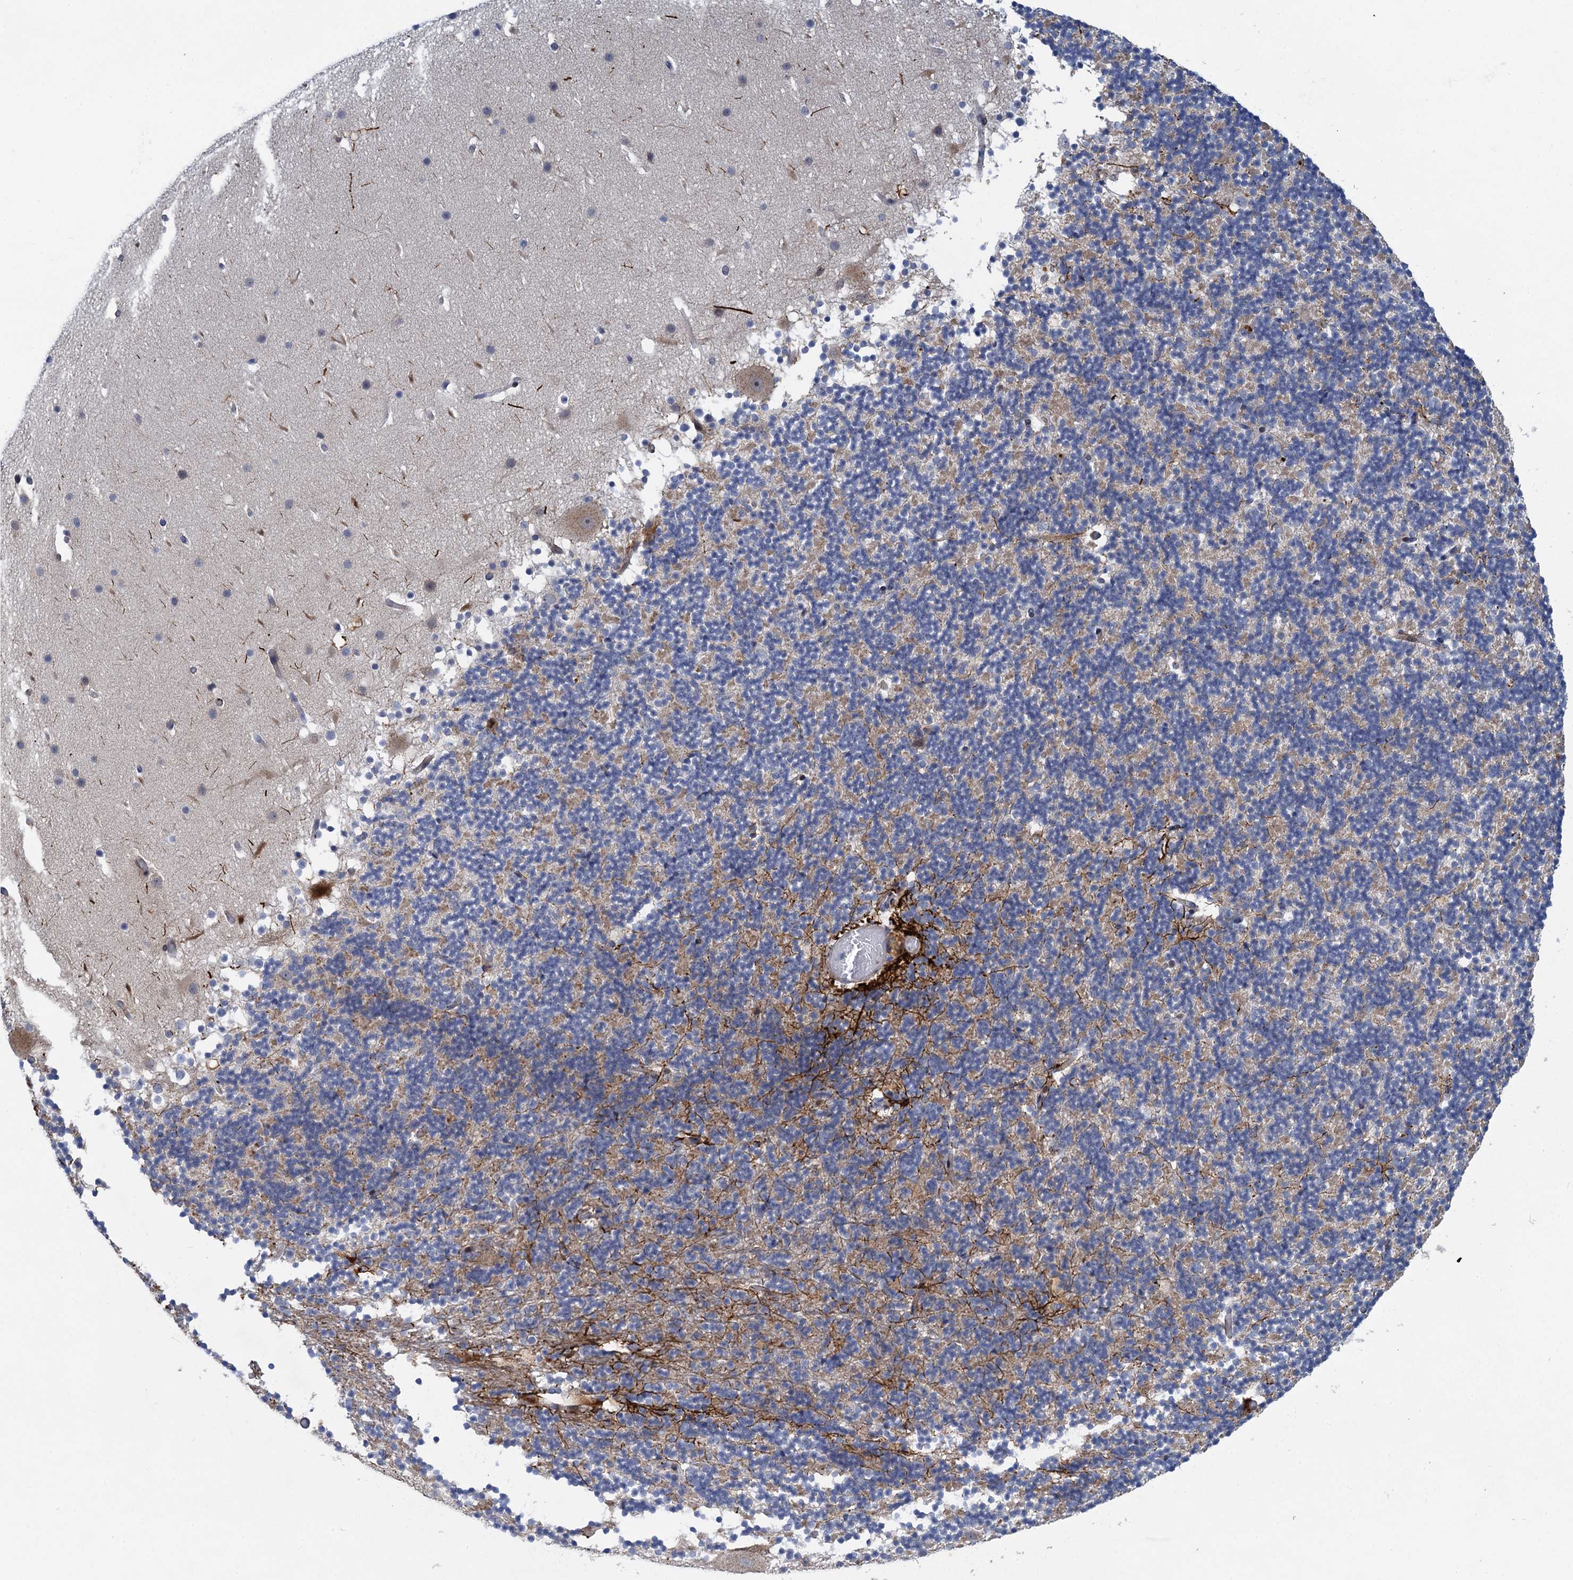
{"staining": {"intensity": "weak", "quantity": "<25%", "location": "cytoplasmic/membranous"}, "tissue": "cerebellum", "cell_type": "Cells in granular layer", "image_type": "normal", "snomed": [{"axis": "morphology", "description": "Normal tissue, NOS"}, {"axis": "topography", "description": "Cerebellum"}], "caption": "This is a image of IHC staining of normal cerebellum, which shows no positivity in cells in granular layer. (DAB (3,3'-diaminobenzidine) immunohistochemistry, high magnification).", "gene": "QPCTL", "patient": {"sex": "male", "age": 57}}